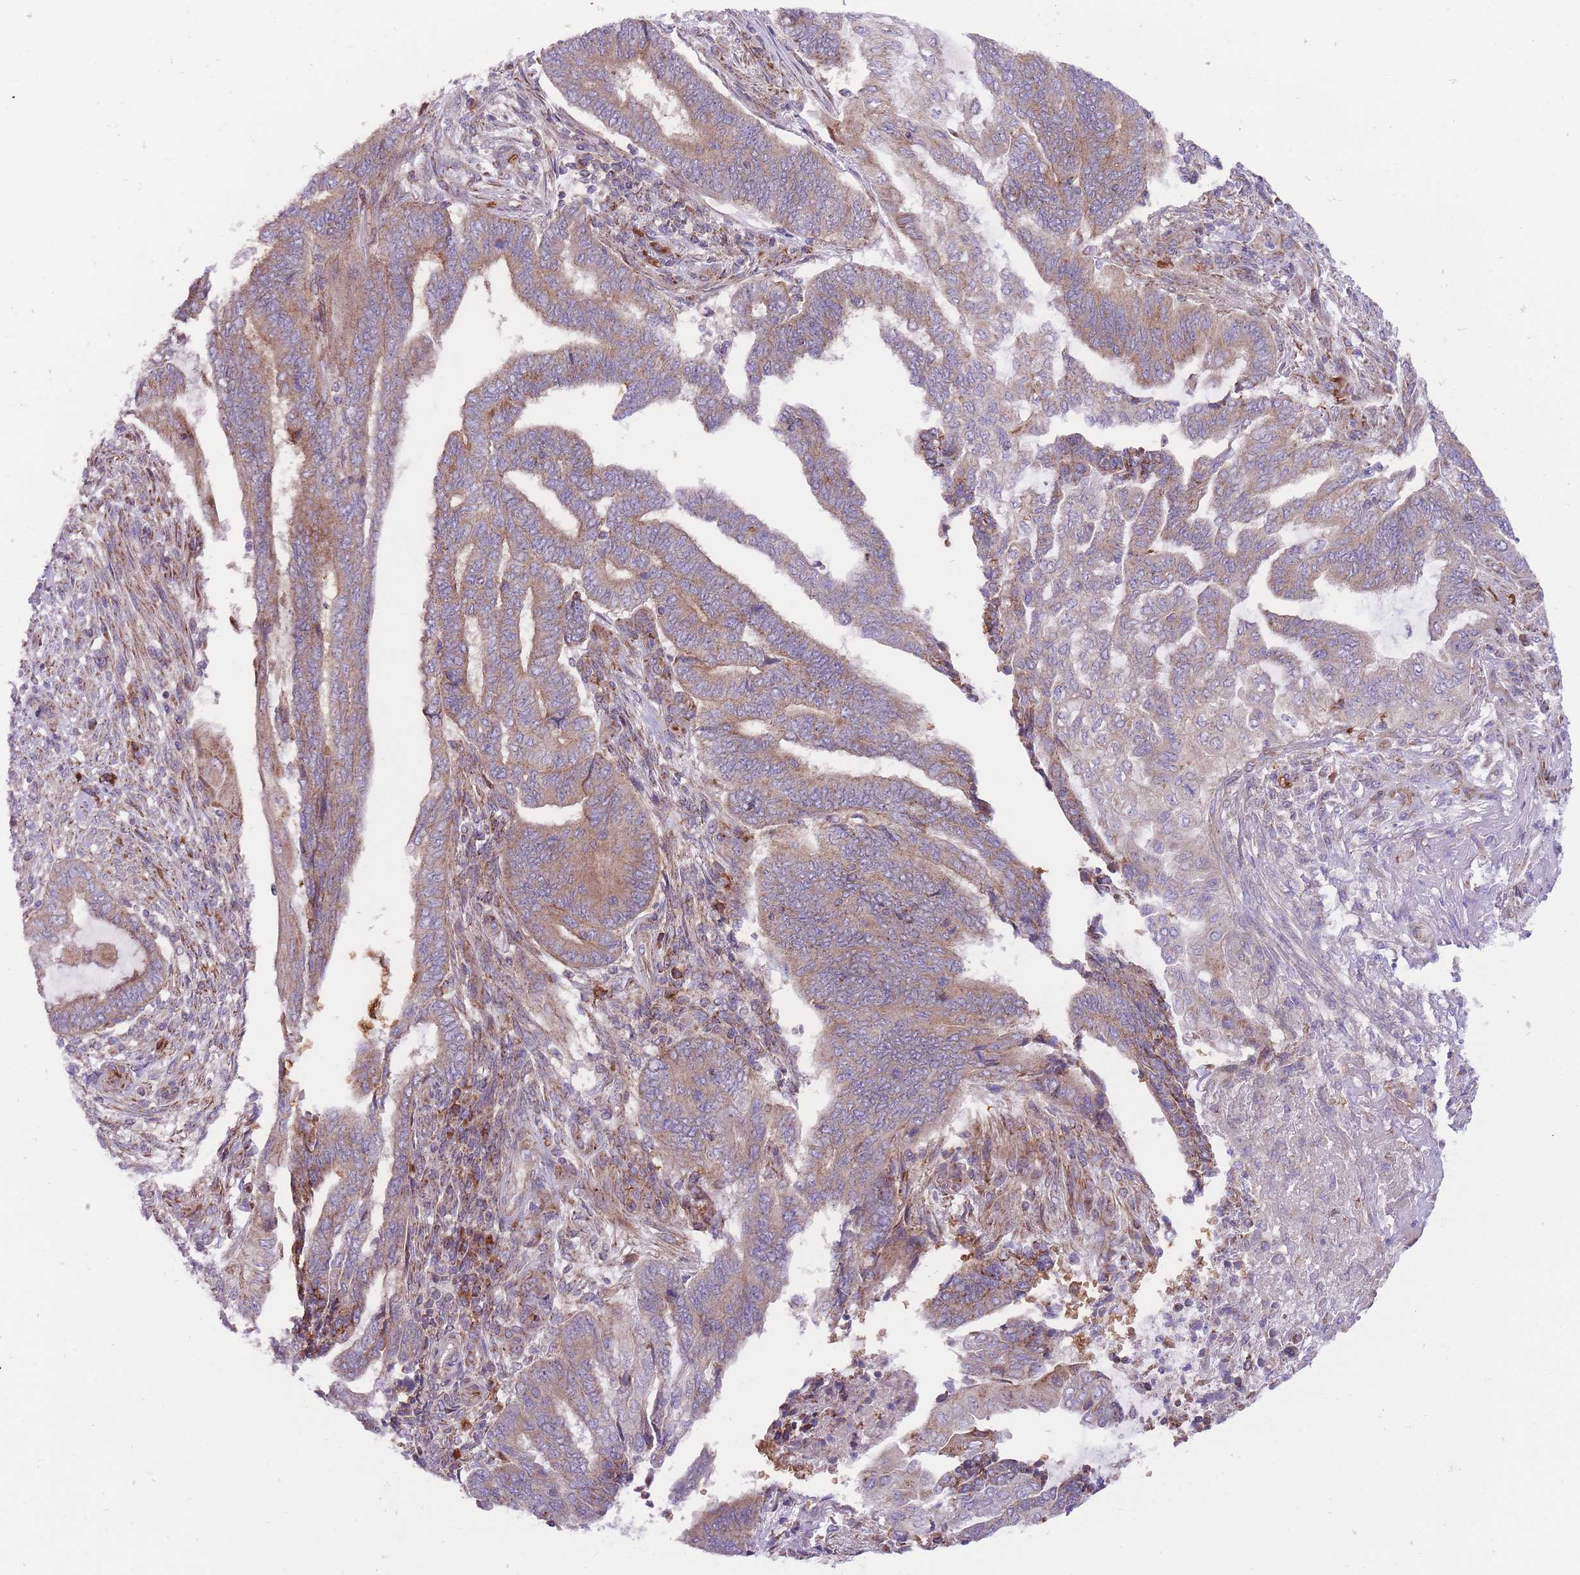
{"staining": {"intensity": "weak", "quantity": "25%-75%", "location": "cytoplasmic/membranous"}, "tissue": "endometrial cancer", "cell_type": "Tumor cells", "image_type": "cancer", "snomed": [{"axis": "morphology", "description": "Adenocarcinoma, NOS"}, {"axis": "topography", "description": "Uterus"}, {"axis": "topography", "description": "Endometrium"}], "caption": "A histopathology image showing weak cytoplasmic/membranous expression in approximately 25%-75% of tumor cells in endometrial cancer (adenocarcinoma), as visualized by brown immunohistochemical staining.", "gene": "ANKRD10", "patient": {"sex": "female", "age": 70}}